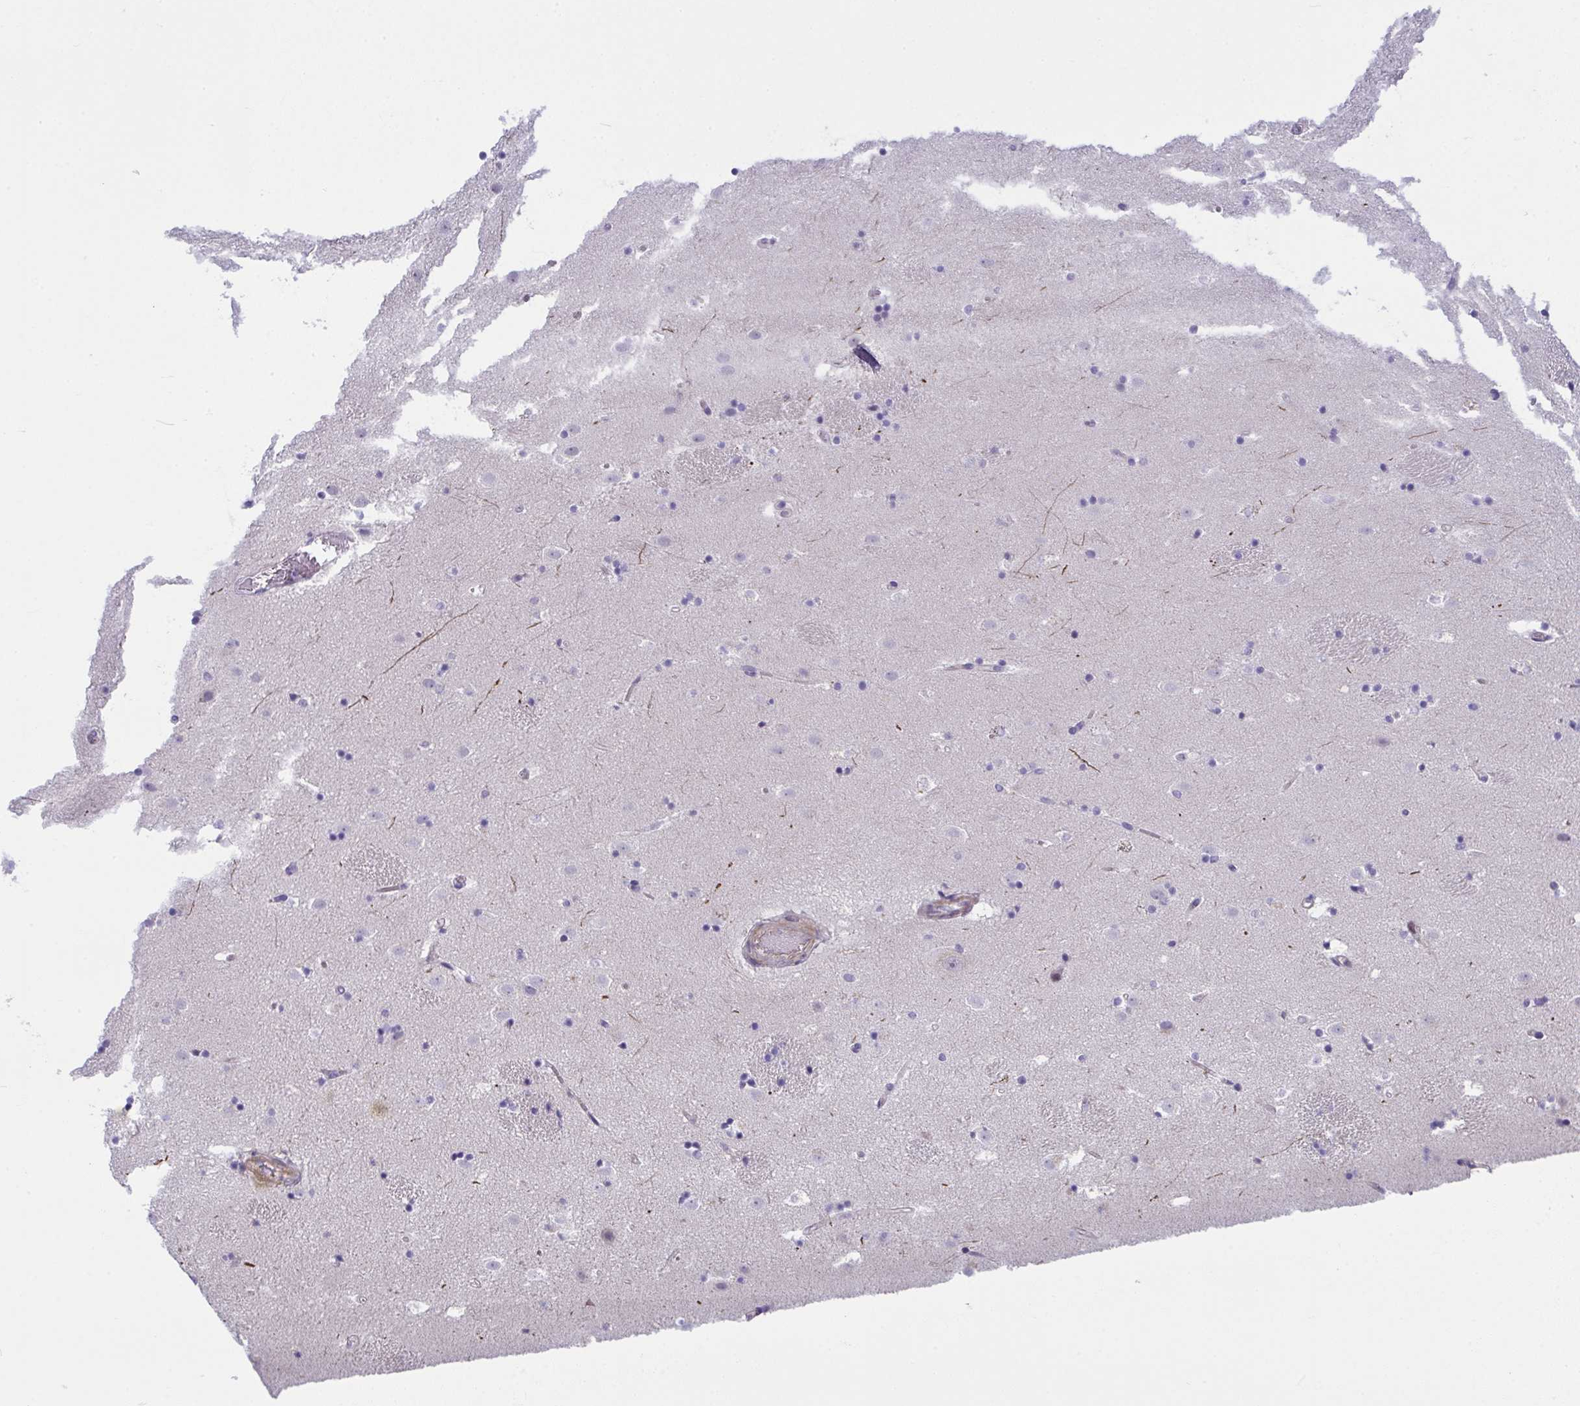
{"staining": {"intensity": "negative", "quantity": "none", "location": "none"}, "tissue": "caudate", "cell_type": "Glial cells", "image_type": "normal", "snomed": [{"axis": "morphology", "description": "Normal tissue, NOS"}, {"axis": "topography", "description": "Lateral ventricle wall"}], "caption": "Glial cells are negative for brown protein staining in normal caudate. (Stains: DAB IHC with hematoxylin counter stain, Microscopy: brightfield microscopy at high magnification).", "gene": "MYL12A", "patient": {"sex": "male", "age": 37}}